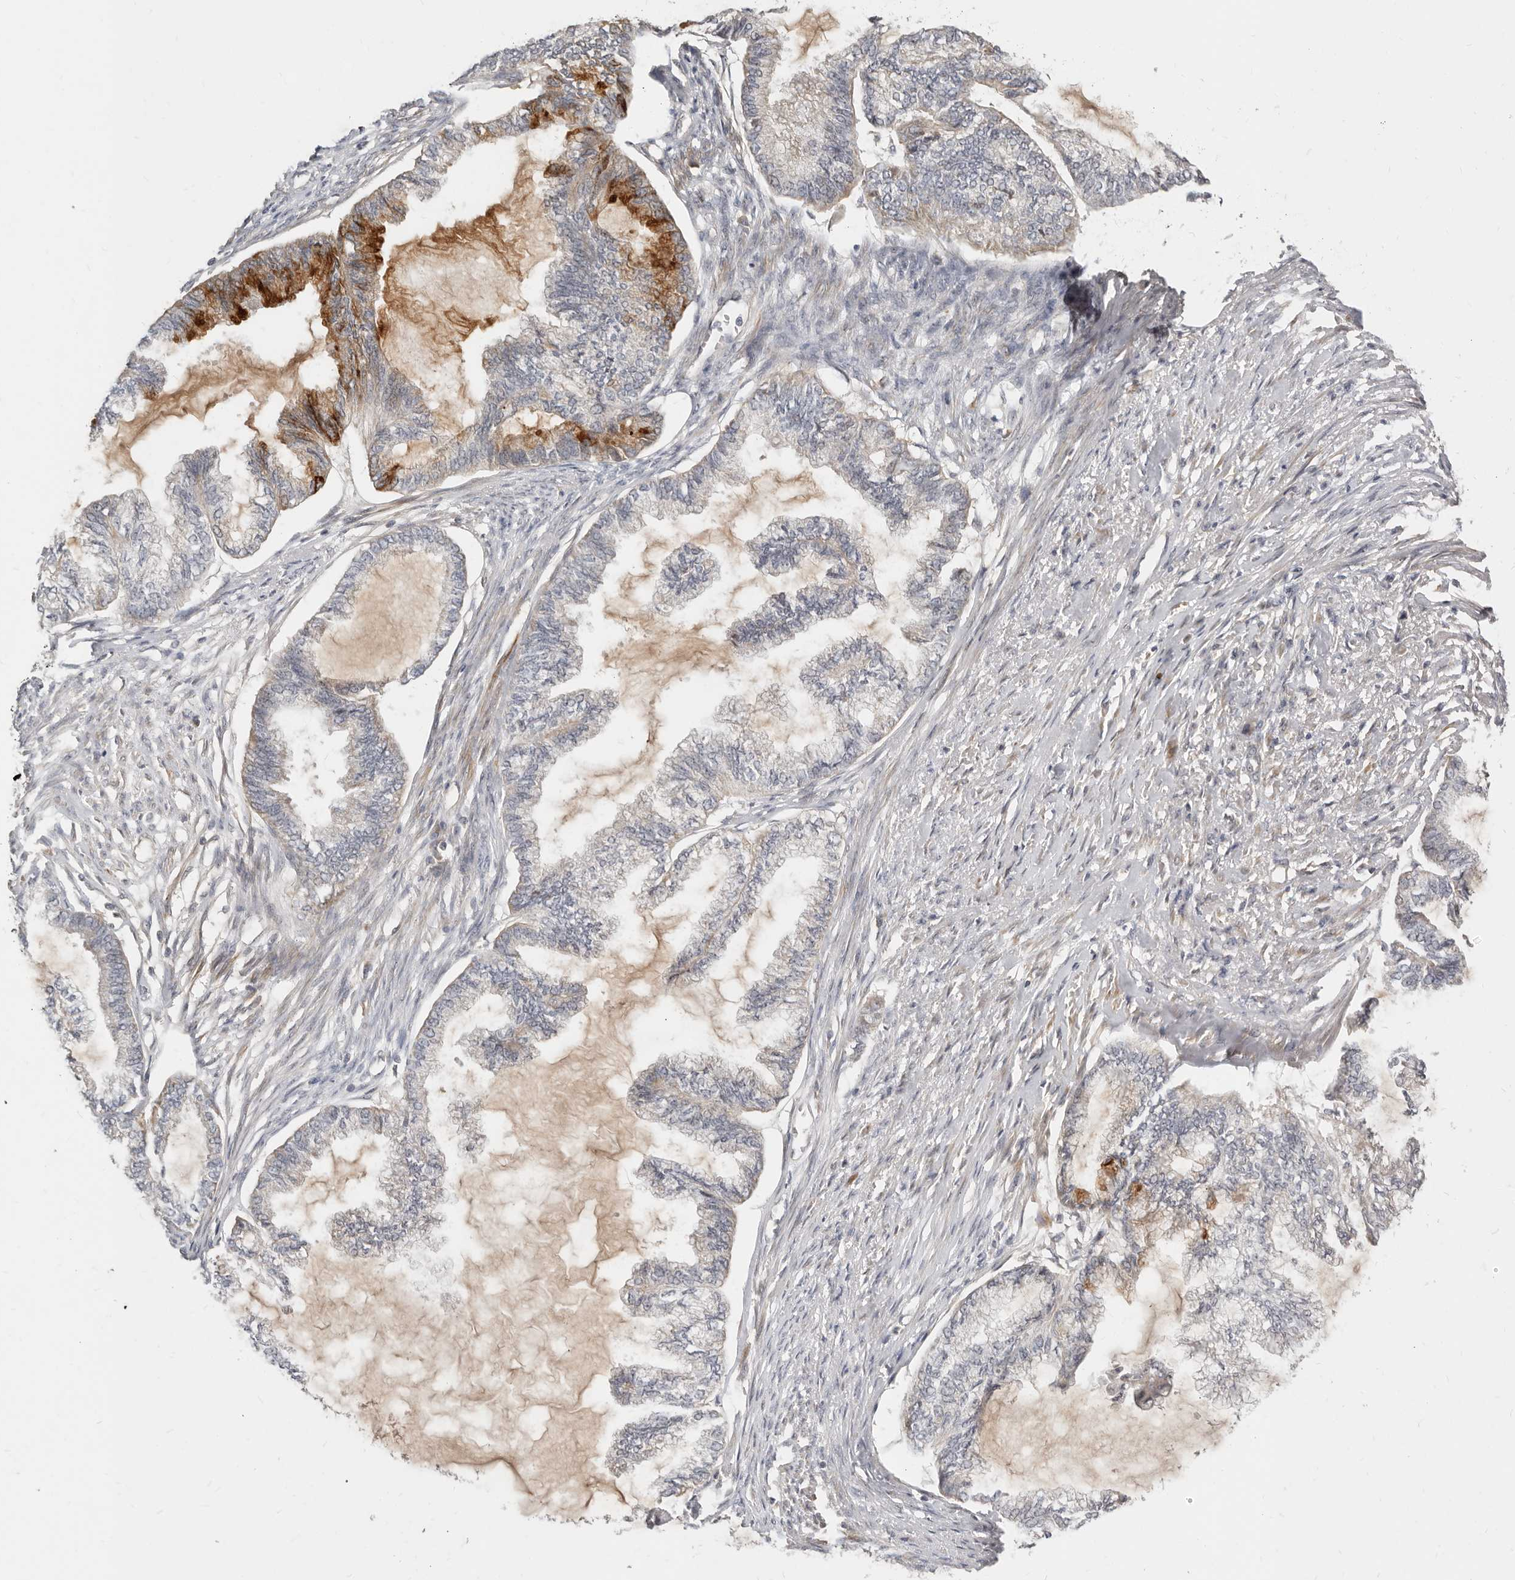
{"staining": {"intensity": "moderate", "quantity": "<25%", "location": "cytoplasmic/membranous"}, "tissue": "endometrial cancer", "cell_type": "Tumor cells", "image_type": "cancer", "snomed": [{"axis": "morphology", "description": "Adenocarcinoma, NOS"}, {"axis": "topography", "description": "Endometrium"}], "caption": "Adenocarcinoma (endometrial) stained with DAB immunohistochemistry demonstrates low levels of moderate cytoplasmic/membranous expression in approximately <25% of tumor cells. Immunohistochemistry (ihc) stains the protein of interest in brown and the nuclei are stained blue.", "gene": "MICALL2", "patient": {"sex": "female", "age": 86}}